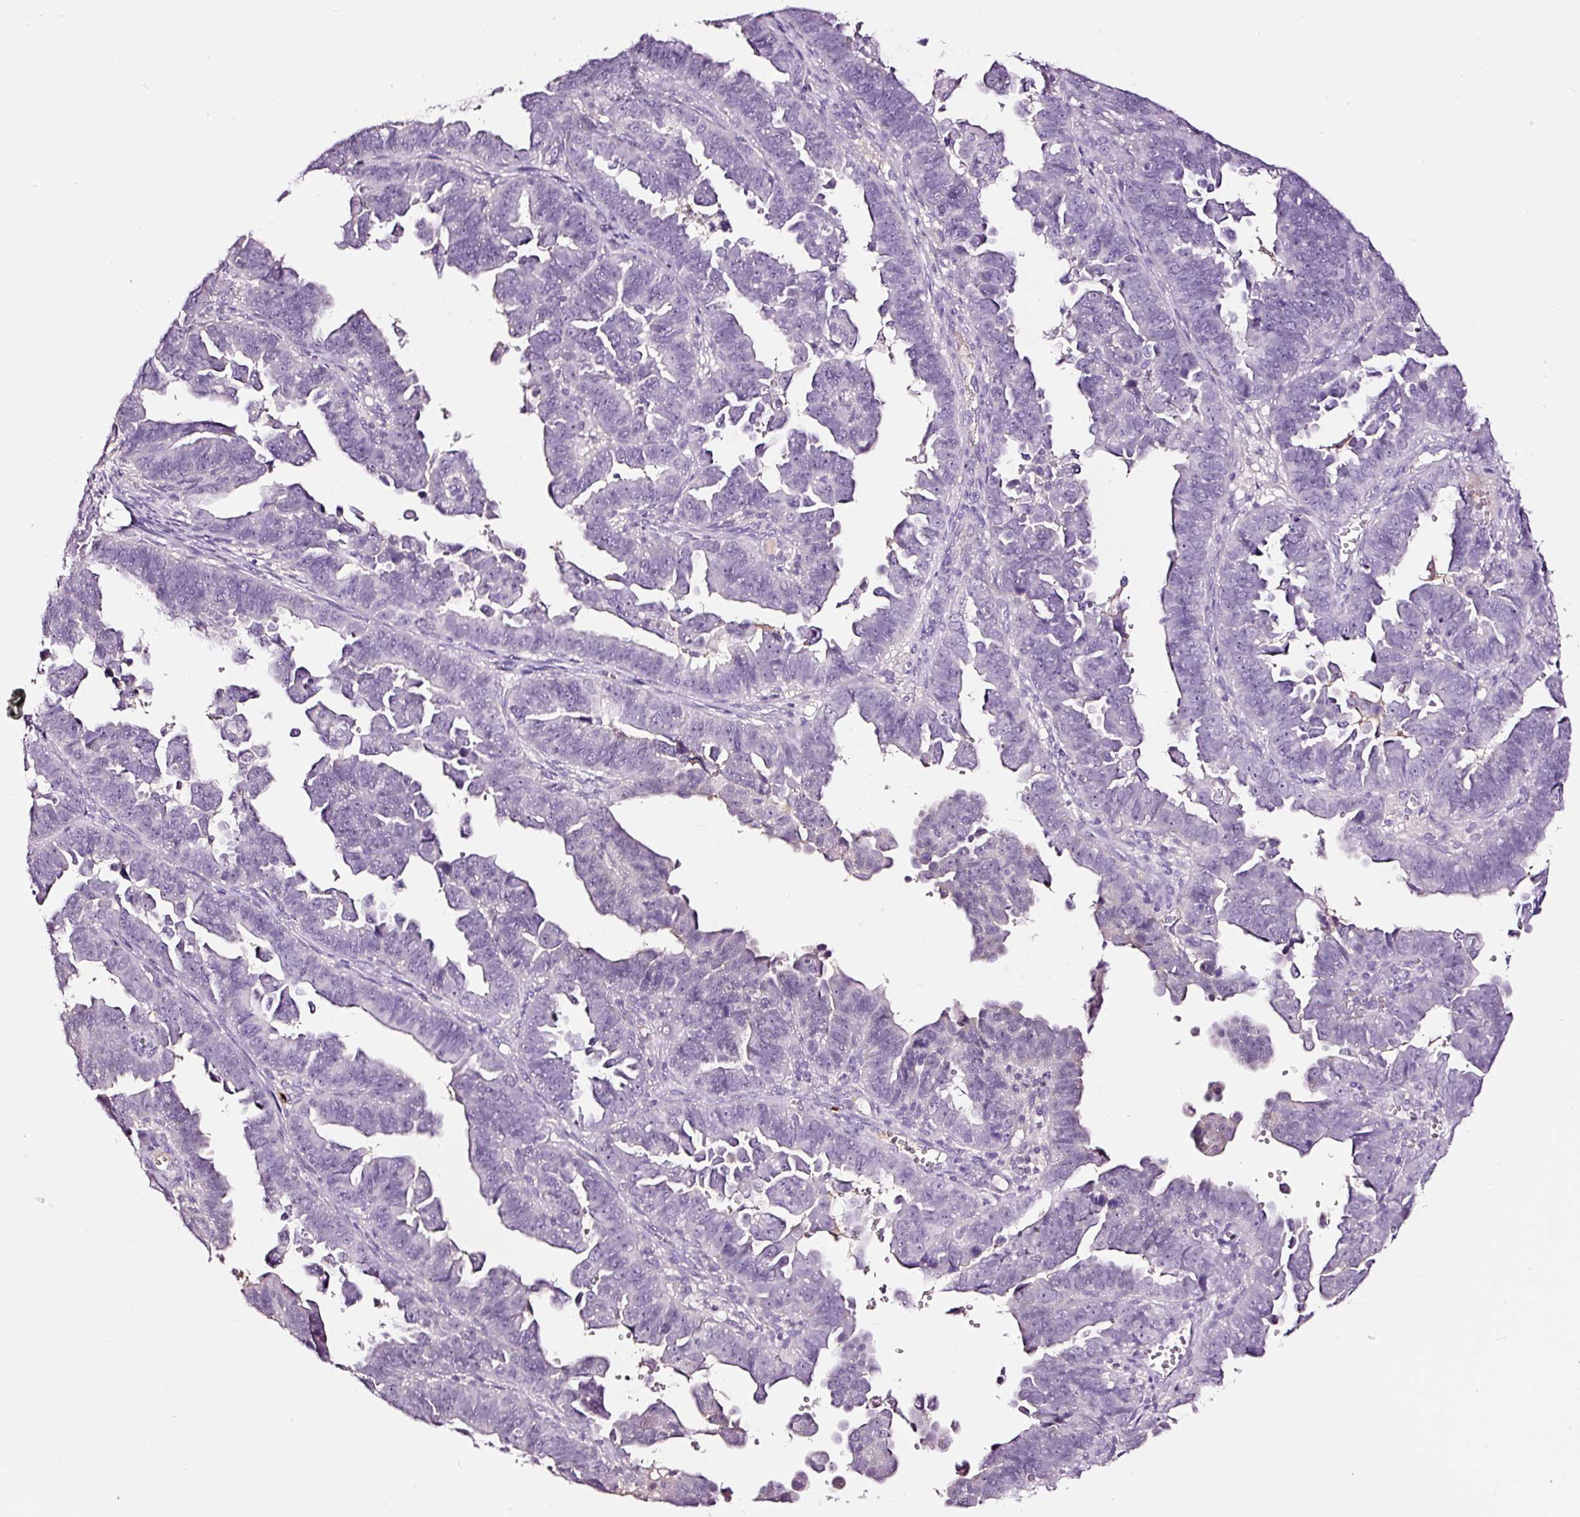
{"staining": {"intensity": "negative", "quantity": "none", "location": "none"}, "tissue": "endometrial cancer", "cell_type": "Tumor cells", "image_type": "cancer", "snomed": [{"axis": "morphology", "description": "Adenocarcinoma, NOS"}, {"axis": "topography", "description": "Endometrium"}], "caption": "Image shows no protein expression in tumor cells of endometrial adenocarcinoma tissue.", "gene": "LAMP3", "patient": {"sex": "female", "age": 75}}